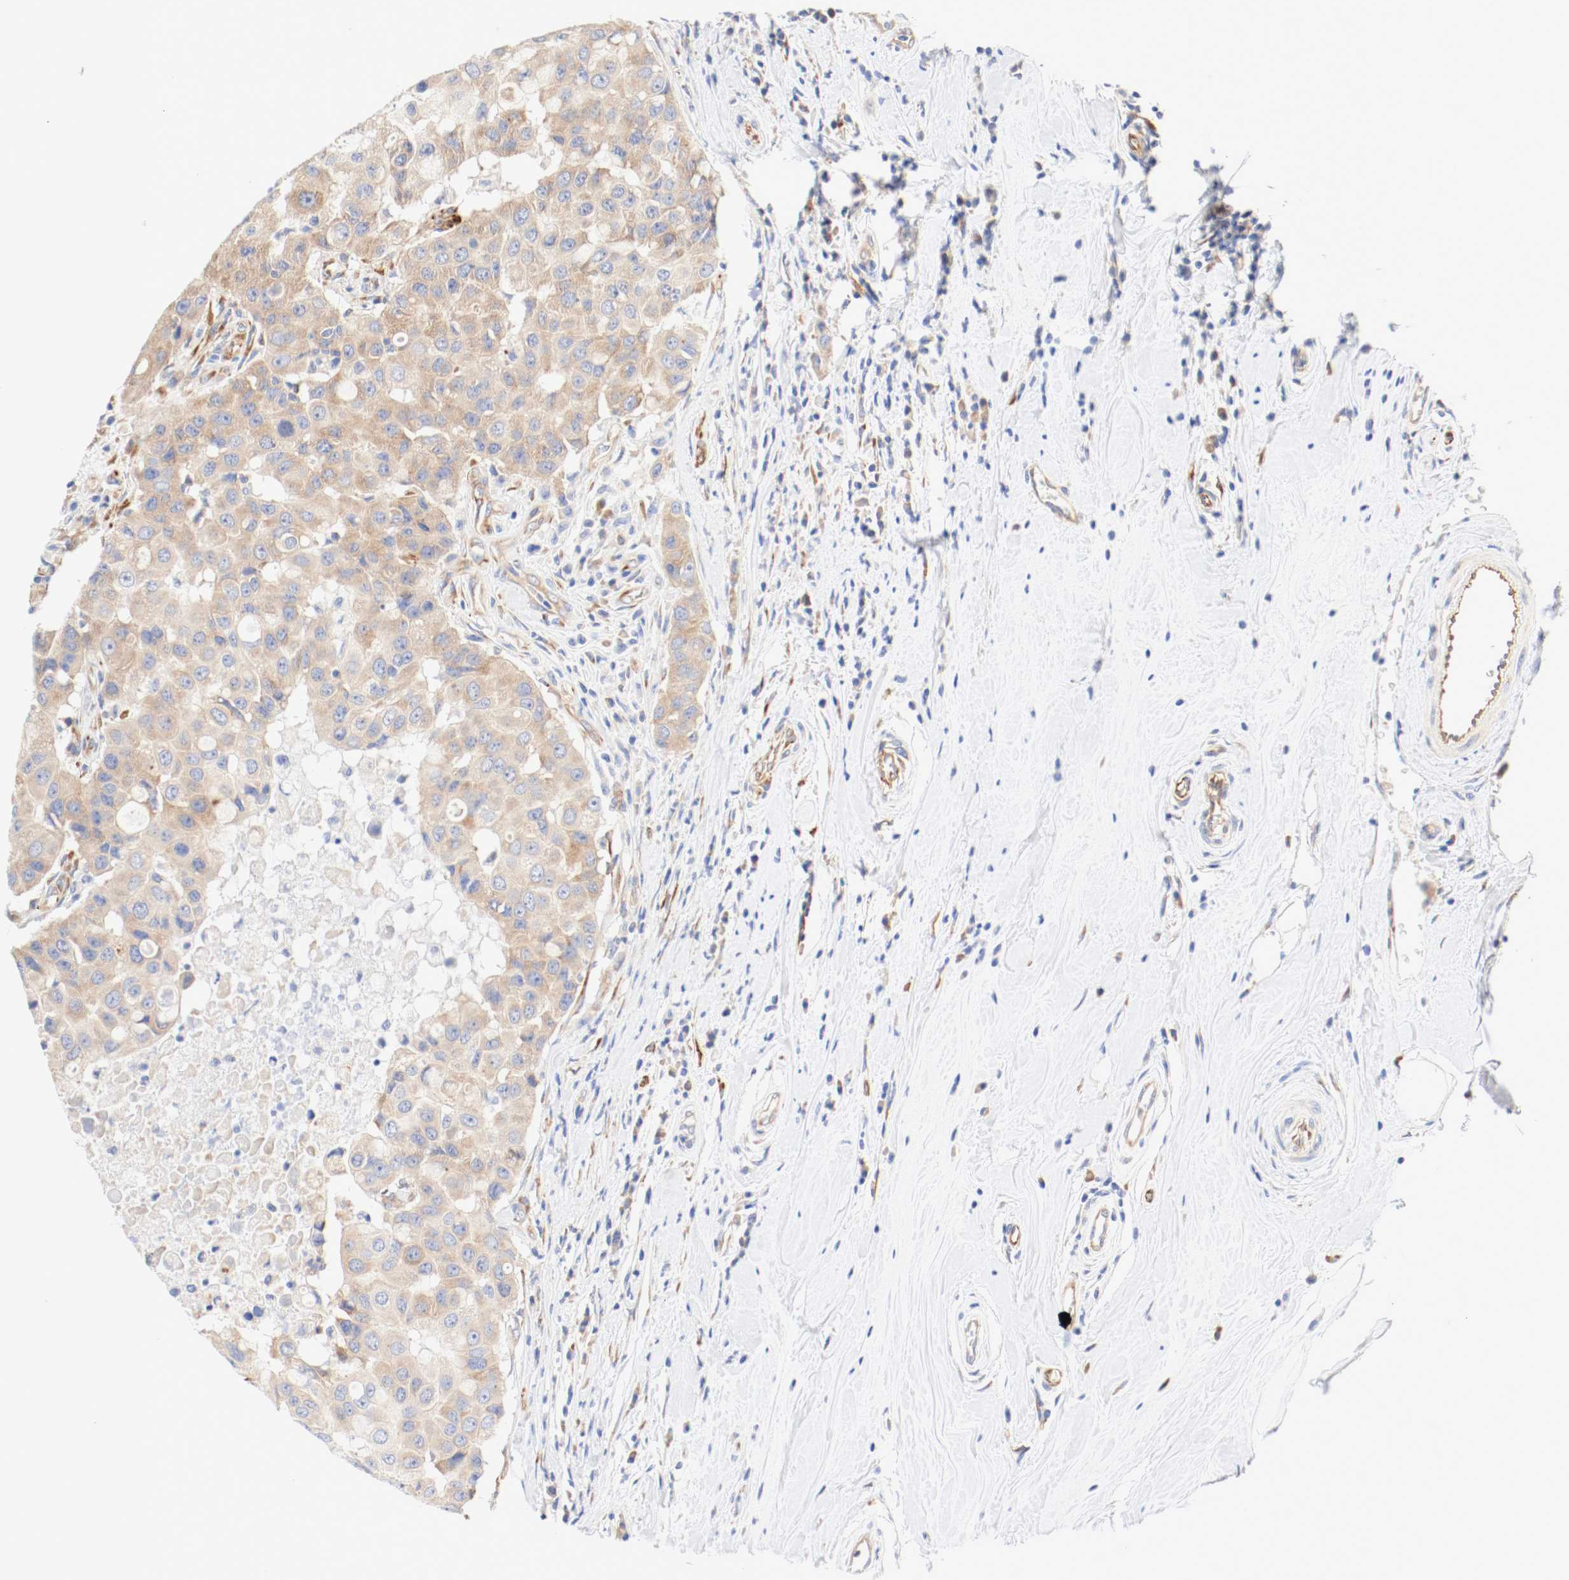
{"staining": {"intensity": "moderate", "quantity": ">75%", "location": "cytoplasmic/membranous"}, "tissue": "breast cancer", "cell_type": "Tumor cells", "image_type": "cancer", "snomed": [{"axis": "morphology", "description": "Duct carcinoma"}, {"axis": "topography", "description": "Breast"}], "caption": "Breast invasive ductal carcinoma tissue exhibits moderate cytoplasmic/membranous expression in approximately >75% of tumor cells Immunohistochemistry (ihc) stains the protein in brown and the nuclei are stained blue.", "gene": "GIT1", "patient": {"sex": "female", "age": 27}}